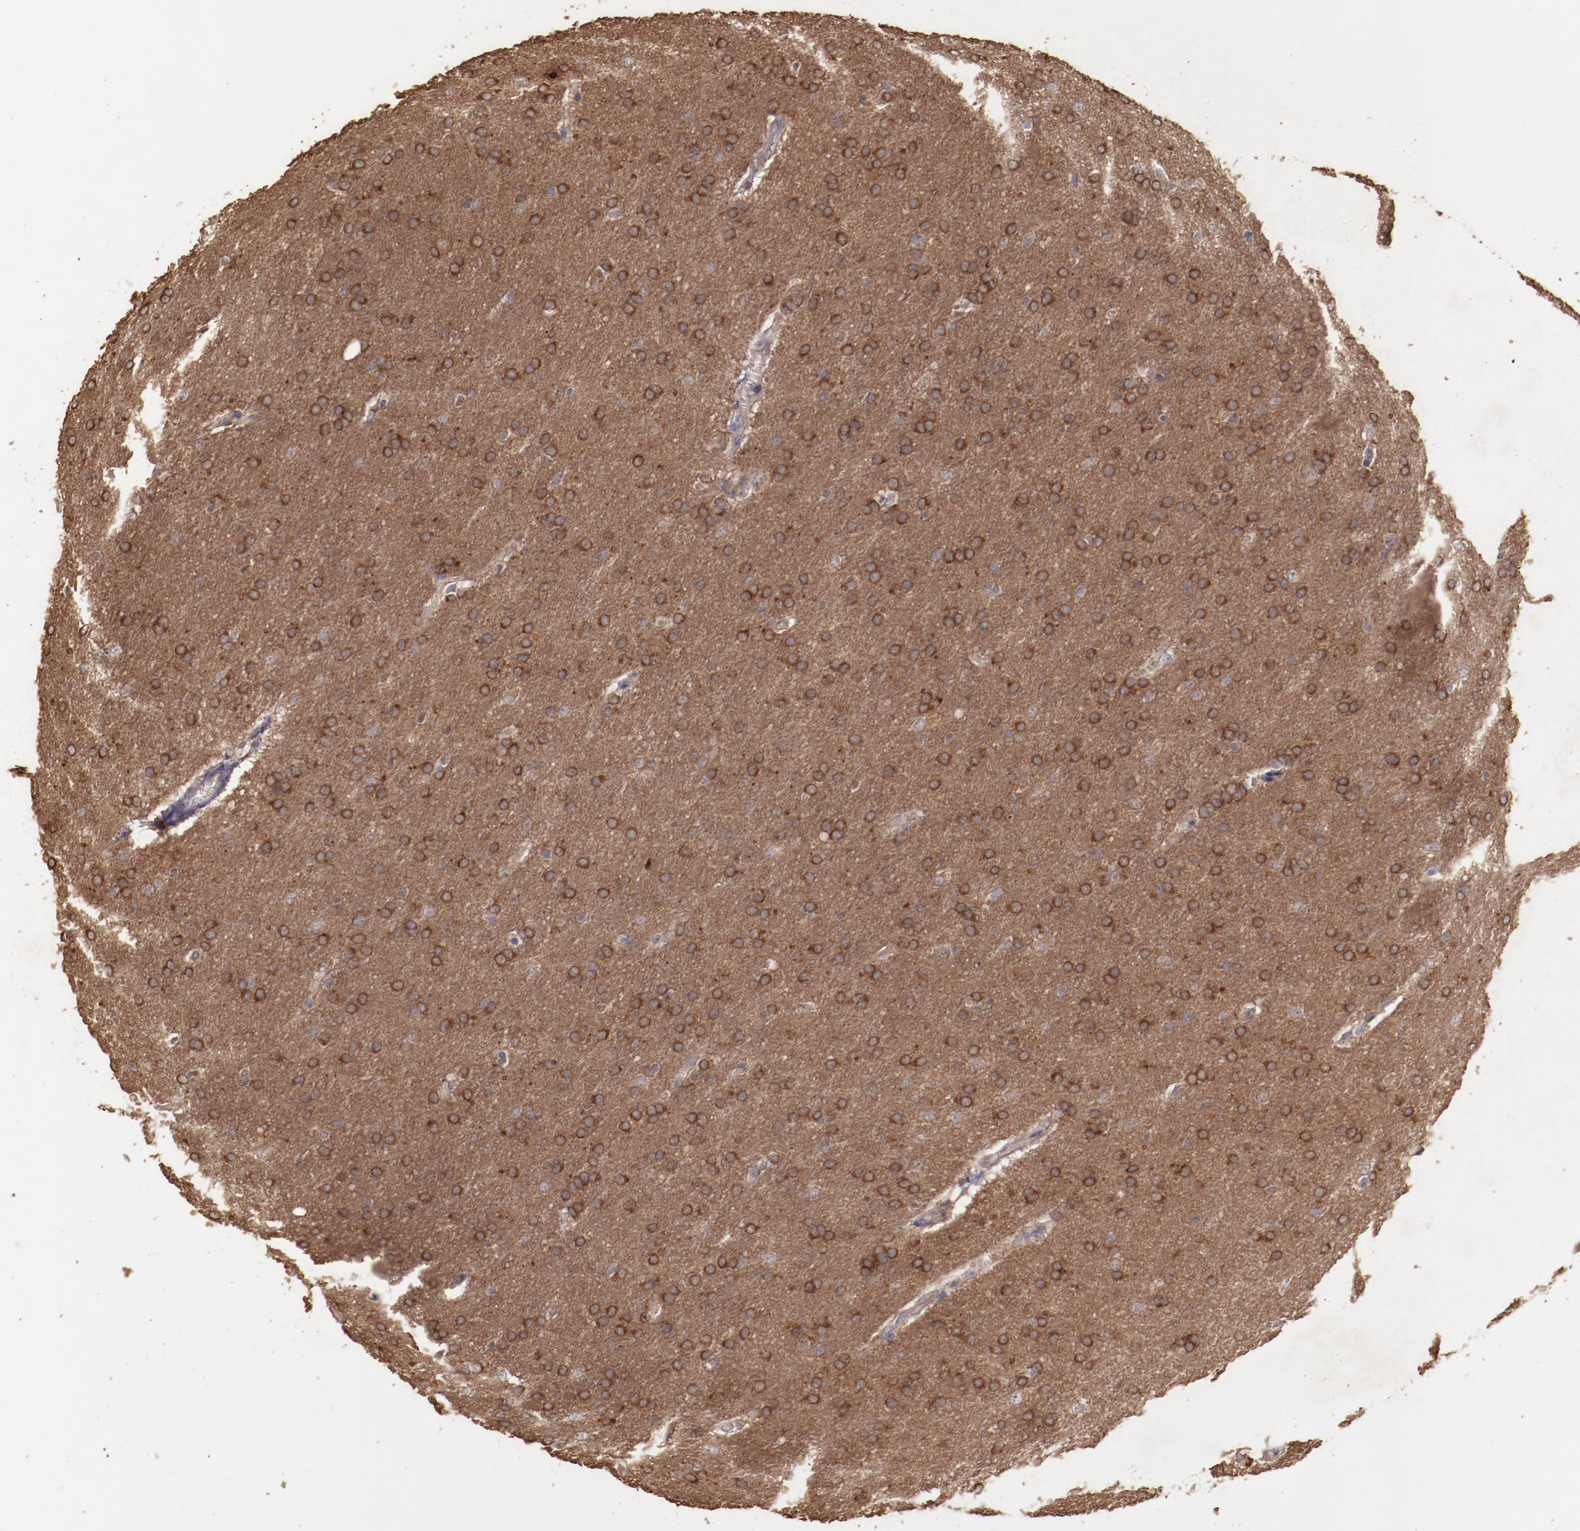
{"staining": {"intensity": "moderate", "quantity": ">75%", "location": "cytoplasmic/membranous"}, "tissue": "glioma", "cell_type": "Tumor cells", "image_type": "cancer", "snomed": [{"axis": "morphology", "description": "Glioma, malignant, Low grade"}, {"axis": "topography", "description": "Brain"}], "caption": "DAB (3,3'-diaminobenzidine) immunohistochemical staining of glioma exhibits moderate cytoplasmic/membranous protein expression in approximately >75% of tumor cells.", "gene": "SRRD", "patient": {"sex": "female", "age": 32}}